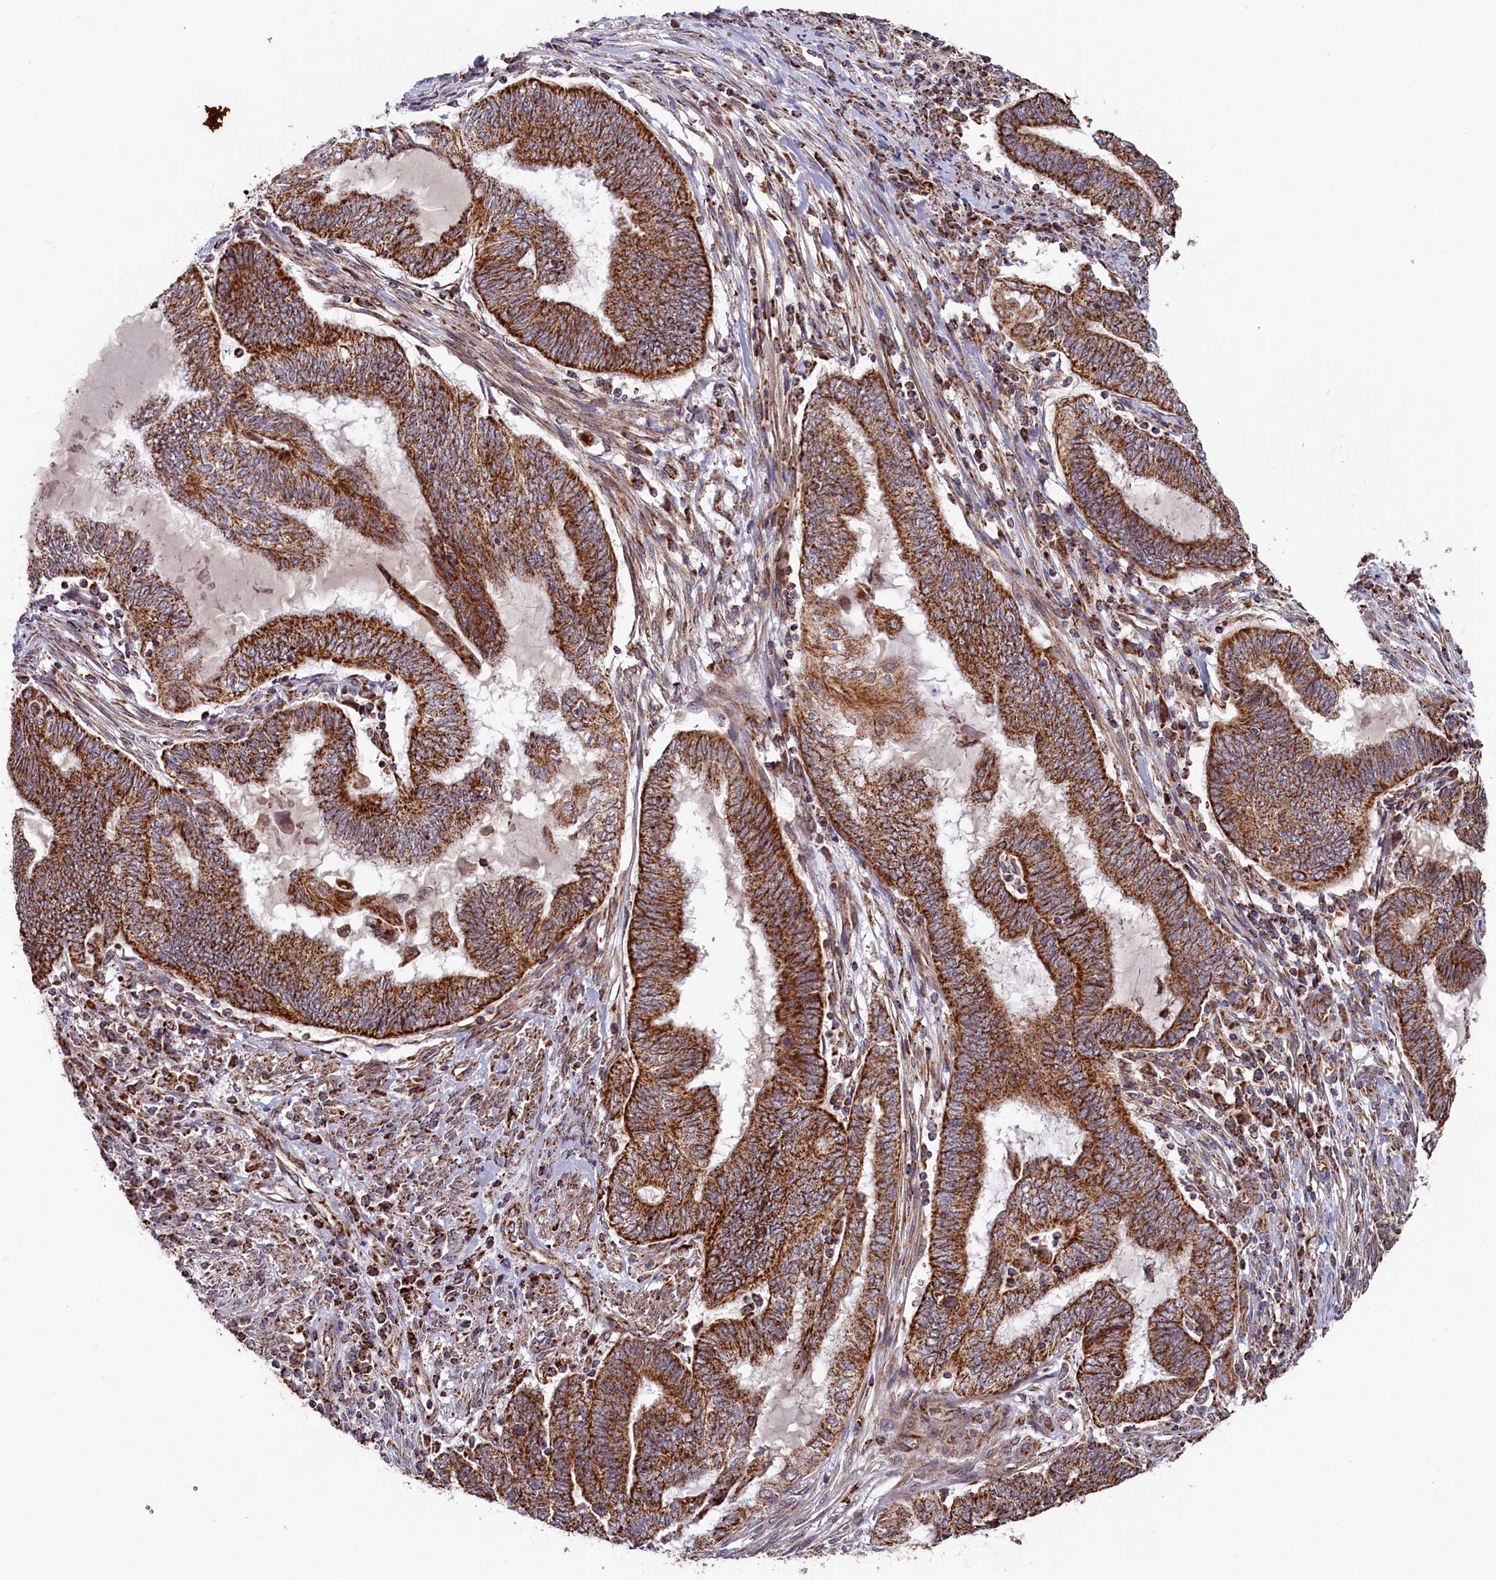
{"staining": {"intensity": "strong", "quantity": ">75%", "location": "cytoplasmic/membranous"}, "tissue": "endometrial cancer", "cell_type": "Tumor cells", "image_type": "cancer", "snomed": [{"axis": "morphology", "description": "Adenocarcinoma, NOS"}, {"axis": "topography", "description": "Uterus"}, {"axis": "topography", "description": "Endometrium"}], "caption": "A brown stain shows strong cytoplasmic/membranous staining of a protein in human endometrial cancer (adenocarcinoma) tumor cells.", "gene": "MACROD1", "patient": {"sex": "female", "age": 70}}